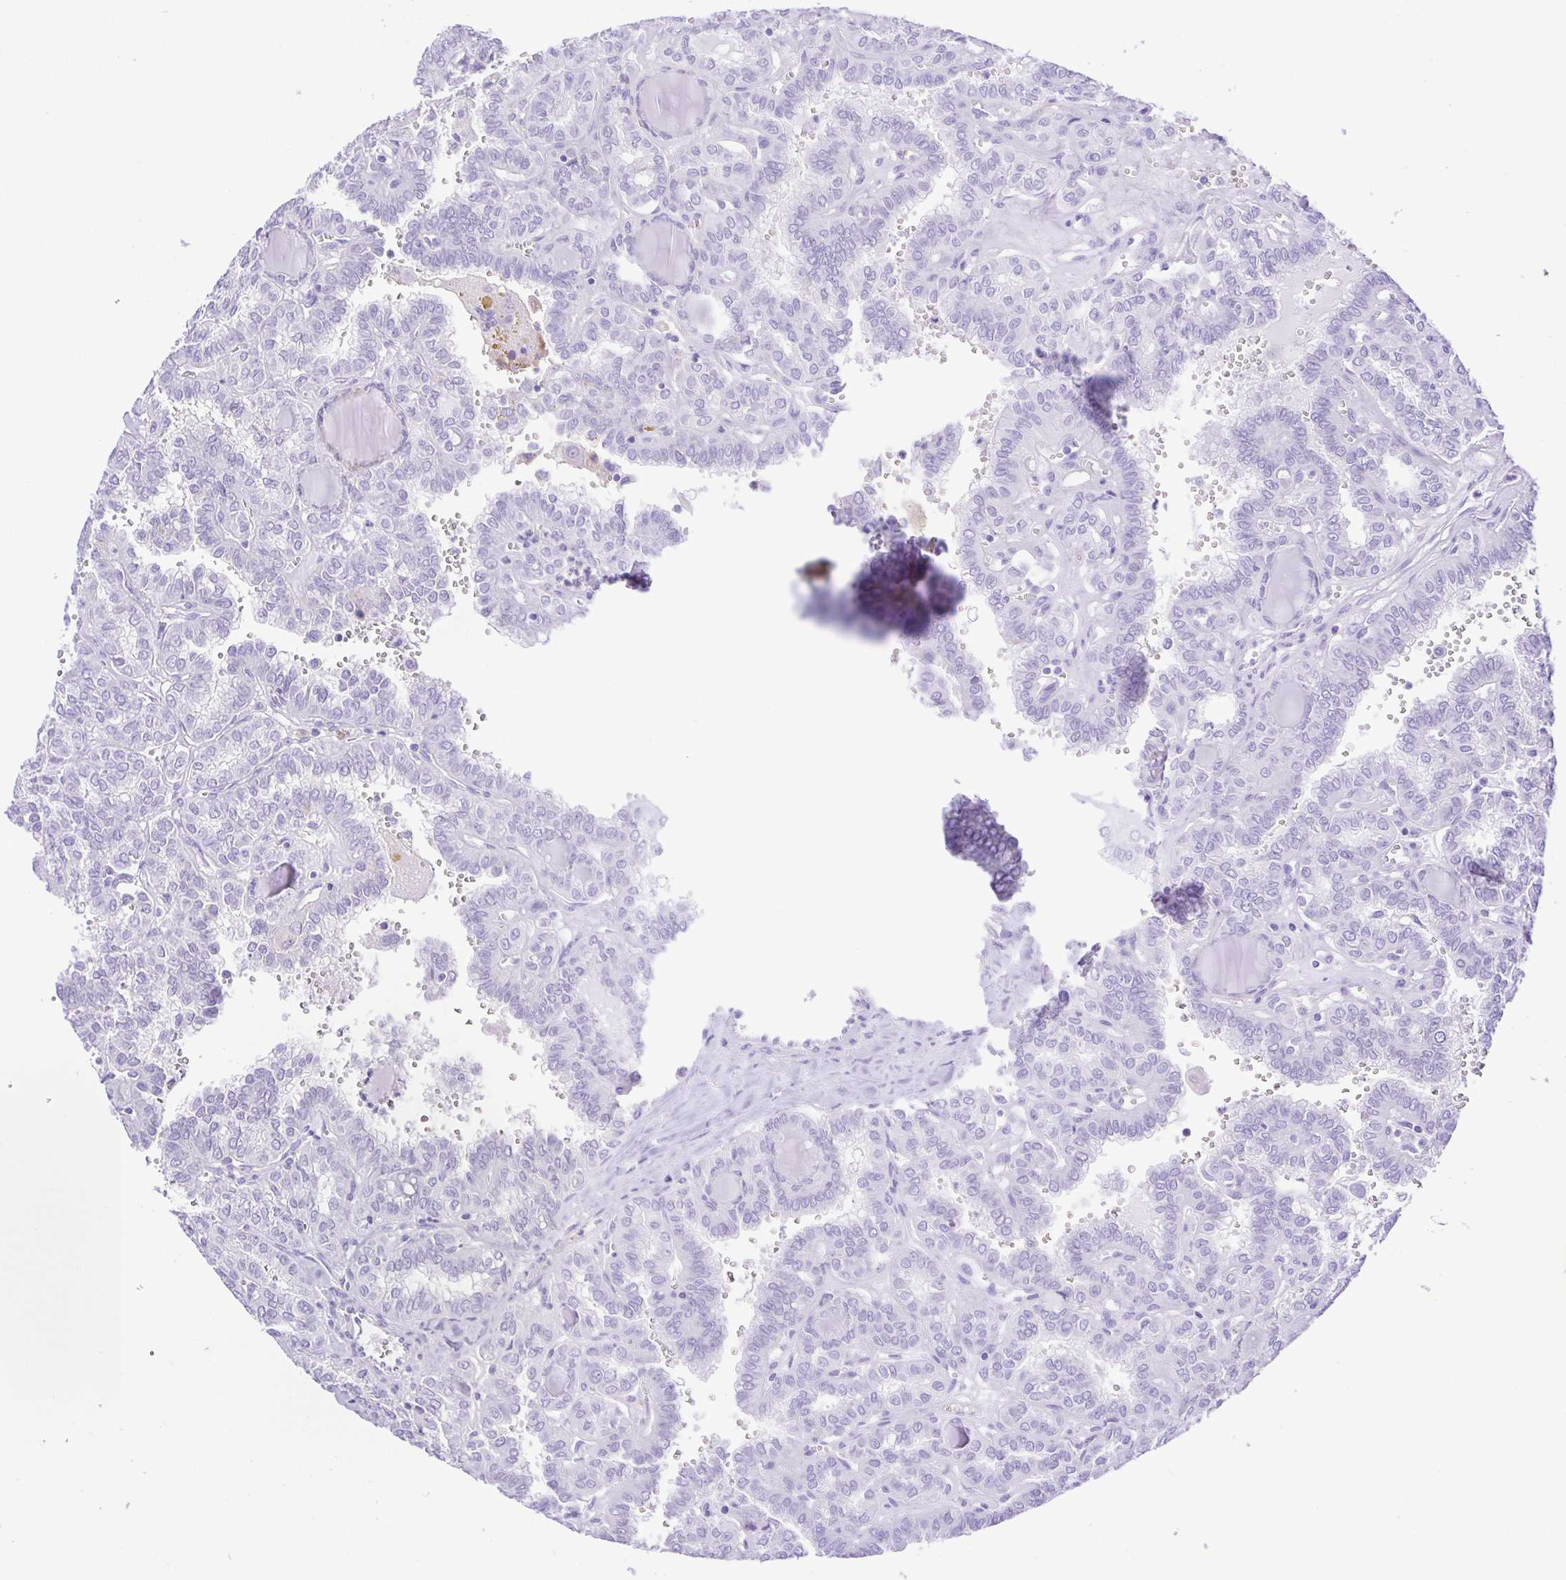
{"staining": {"intensity": "negative", "quantity": "none", "location": "none"}, "tissue": "thyroid cancer", "cell_type": "Tumor cells", "image_type": "cancer", "snomed": [{"axis": "morphology", "description": "Papillary adenocarcinoma, NOS"}, {"axis": "topography", "description": "Thyroid gland"}], "caption": "A micrograph of thyroid papillary adenocarcinoma stained for a protein displays no brown staining in tumor cells.", "gene": "GPR17", "patient": {"sex": "female", "age": 41}}